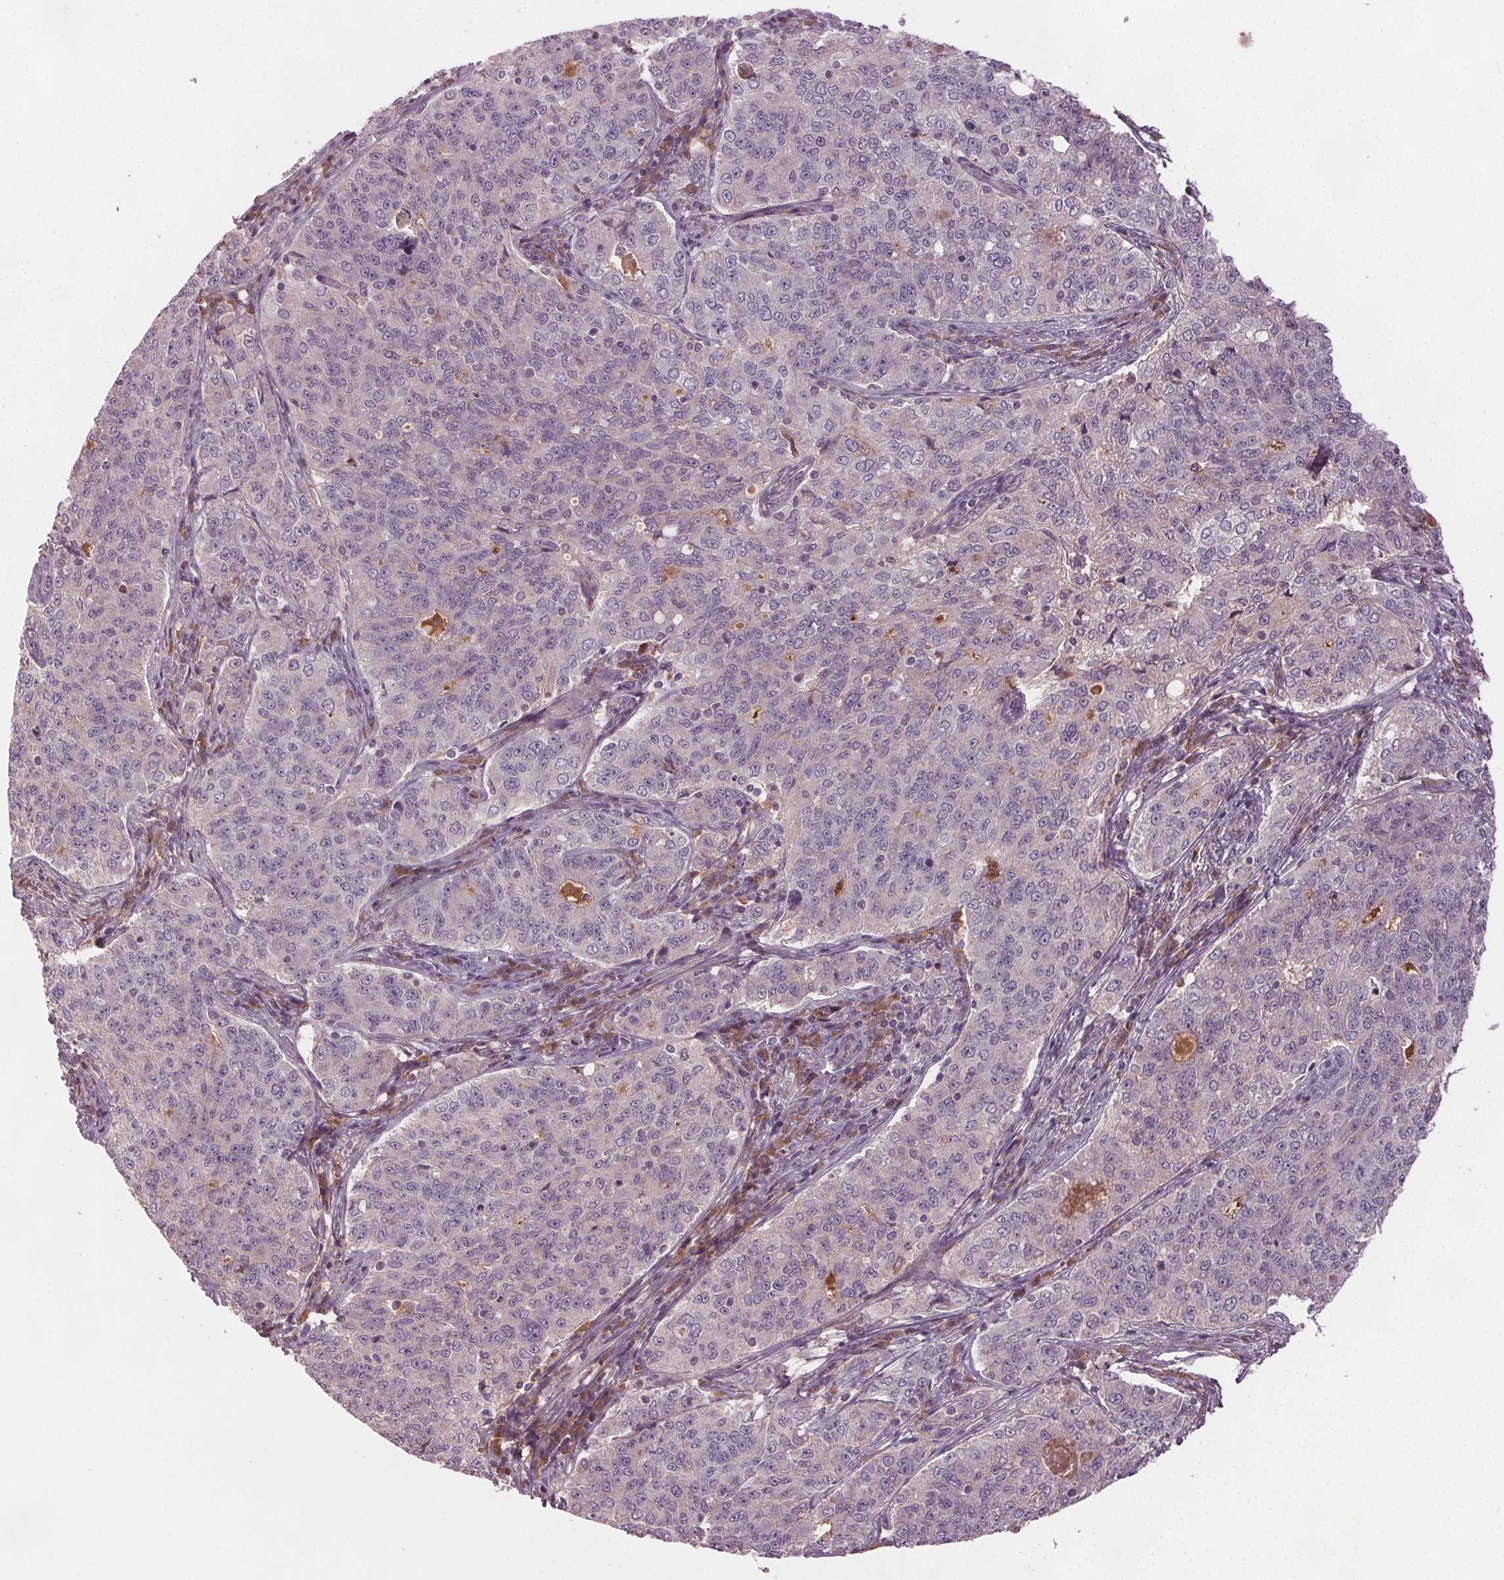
{"staining": {"intensity": "negative", "quantity": "none", "location": "none"}, "tissue": "endometrial cancer", "cell_type": "Tumor cells", "image_type": "cancer", "snomed": [{"axis": "morphology", "description": "Adenocarcinoma, NOS"}, {"axis": "topography", "description": "Endometrium"}], "caption": "Immunohistochemistry micrograph of neoplastic tissue: endometrial cancer (adenocarcinoma) stained with DAB (3,3'-diaminobenzidine) shows no significant protein positivity in tumor cells.", "gene": "PDGFD", "patient": {"sex": "female", "age": 43}}